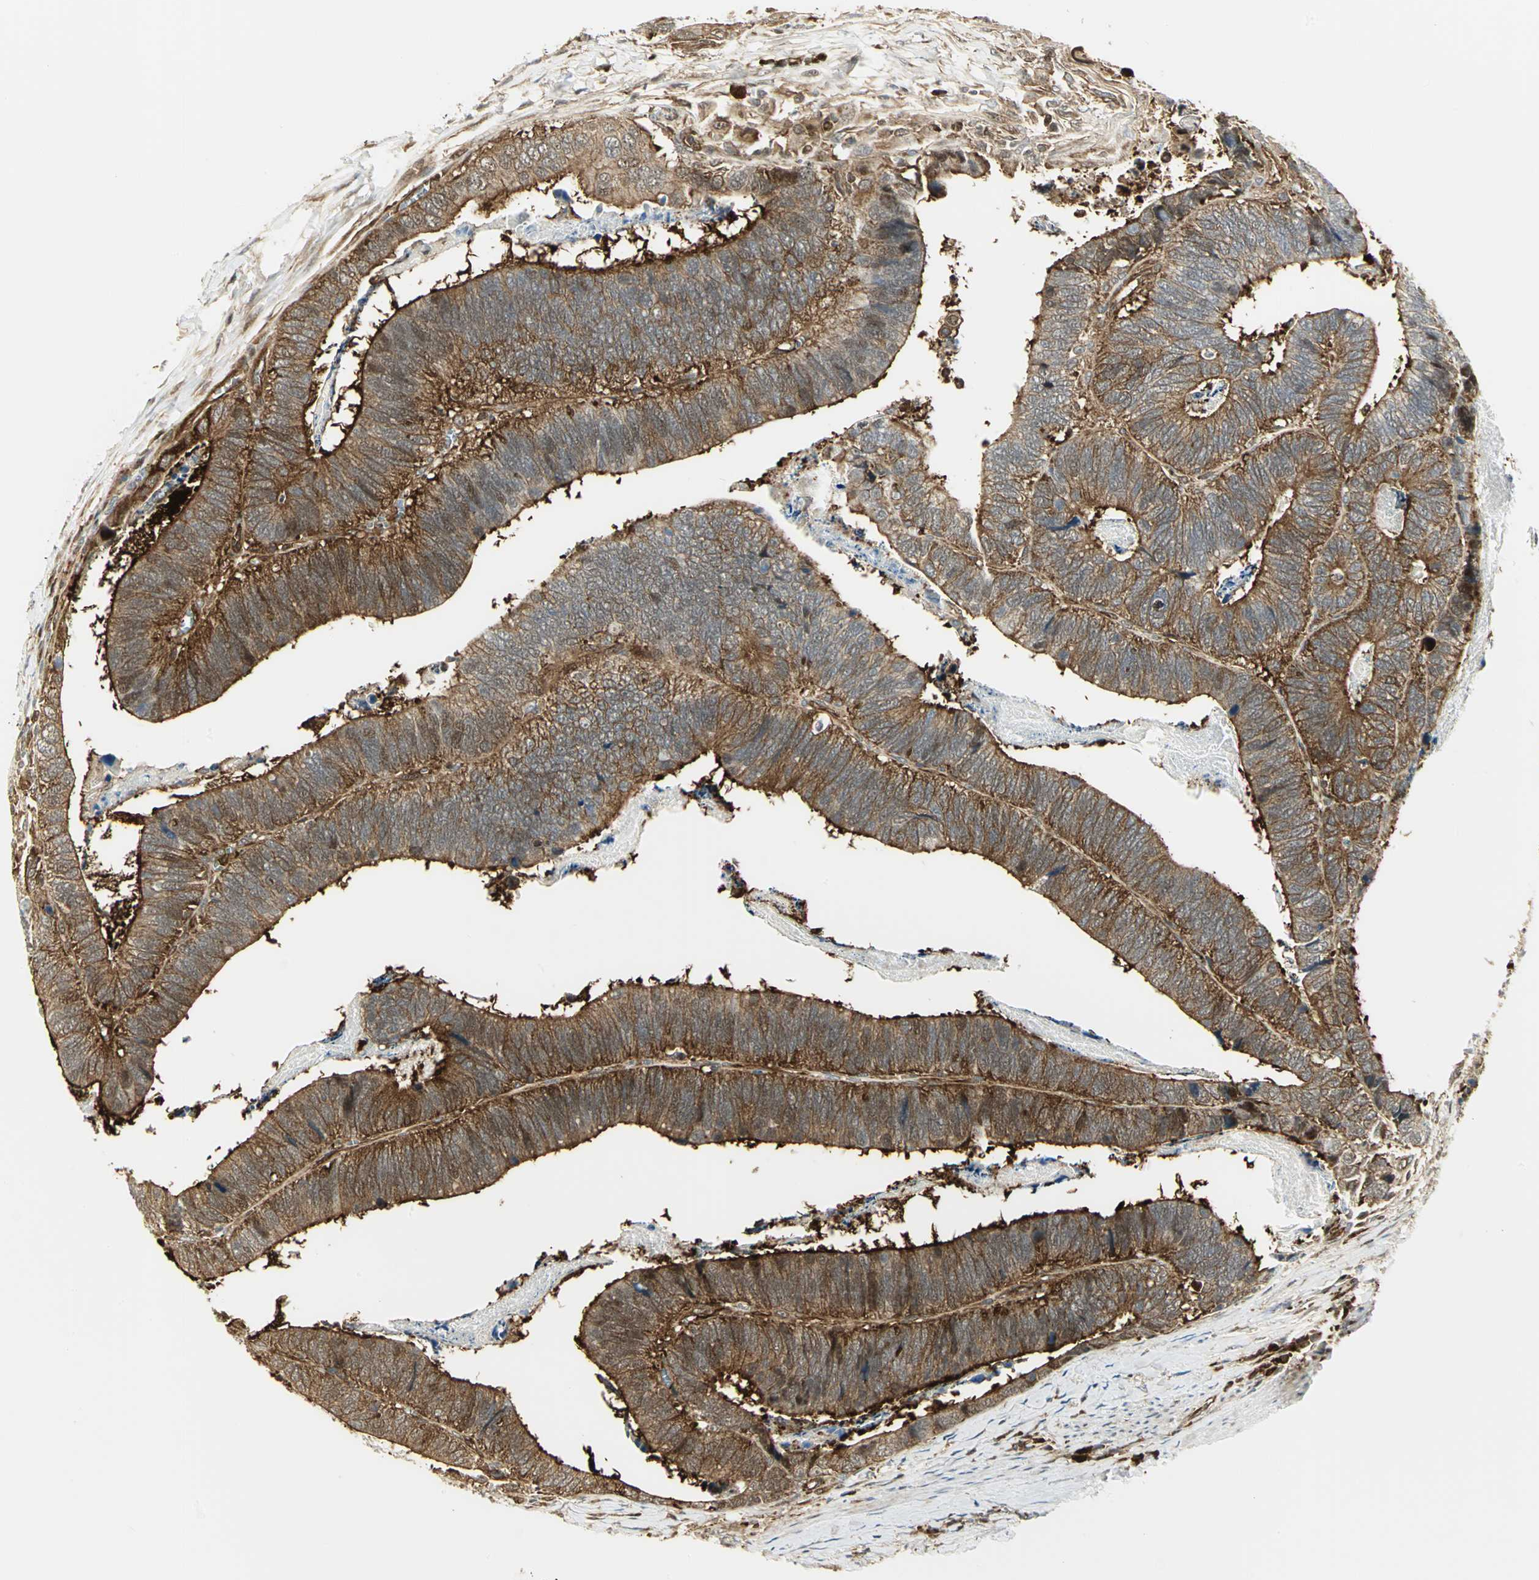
{"staining": {"intensity": "strong", "quantity": ">75%", "location": "cytoplasmic/membranous"}, "tissue": "colorectal cancer", "cell_type": "Tumor cells", "image_type": "cancer", "snomed": [{"axis": "morphology", "description": "Adenocarcinoma, NOS"}, {"axis": "topography", "description": "Colon"}], "caption": "Colorectal cancer tissue demonstrates strong cytoplasmic/membranous expression in approximately >75% of tumor cells, visualized by immunohistochemistry.", "gene": "EEA1", "patient": {"sex": "male", "age": 72}}